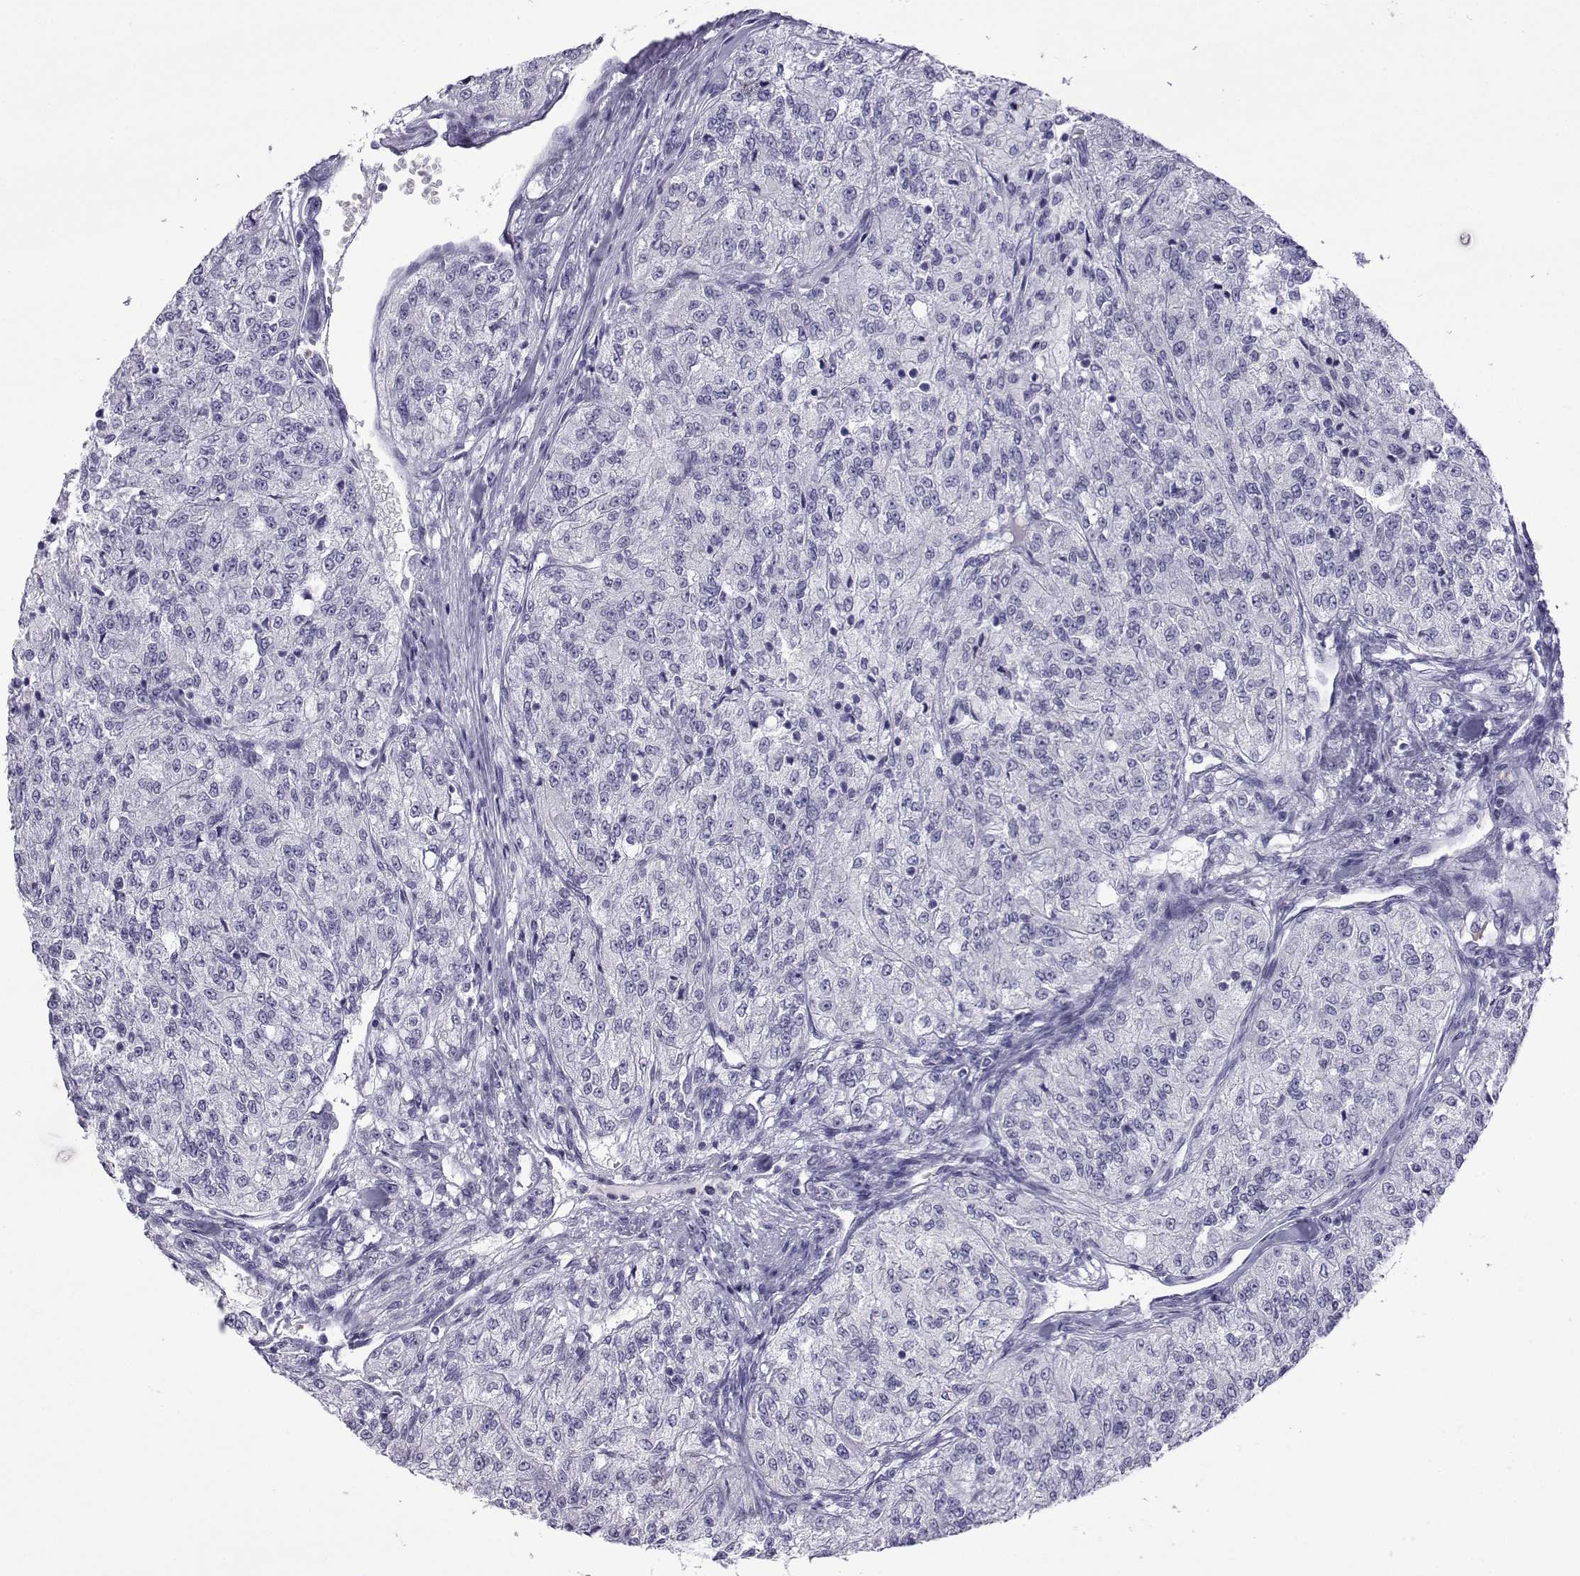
{"staining": {"intensity": "negative", "quantity": "none", "location": "none"}, "tissue": "renal cancer", "cell_type": "Tumor cells", "image_type": "cancer", "snomed": [{"axis": "morphology", "description": "Adenocarcinoma, NOS"}, {"axis": "topography", "description": "Kidney"}], "caption": "Tumor cells are negative for brown protein staining in renal cancer. (DAB (3,3'-diaminobenzidine) immunohistochemistry visualized using brightfield microscopy, high magnification).", "gene": "ACTL7A", "patient": {"sex": "female", "age": 63}}